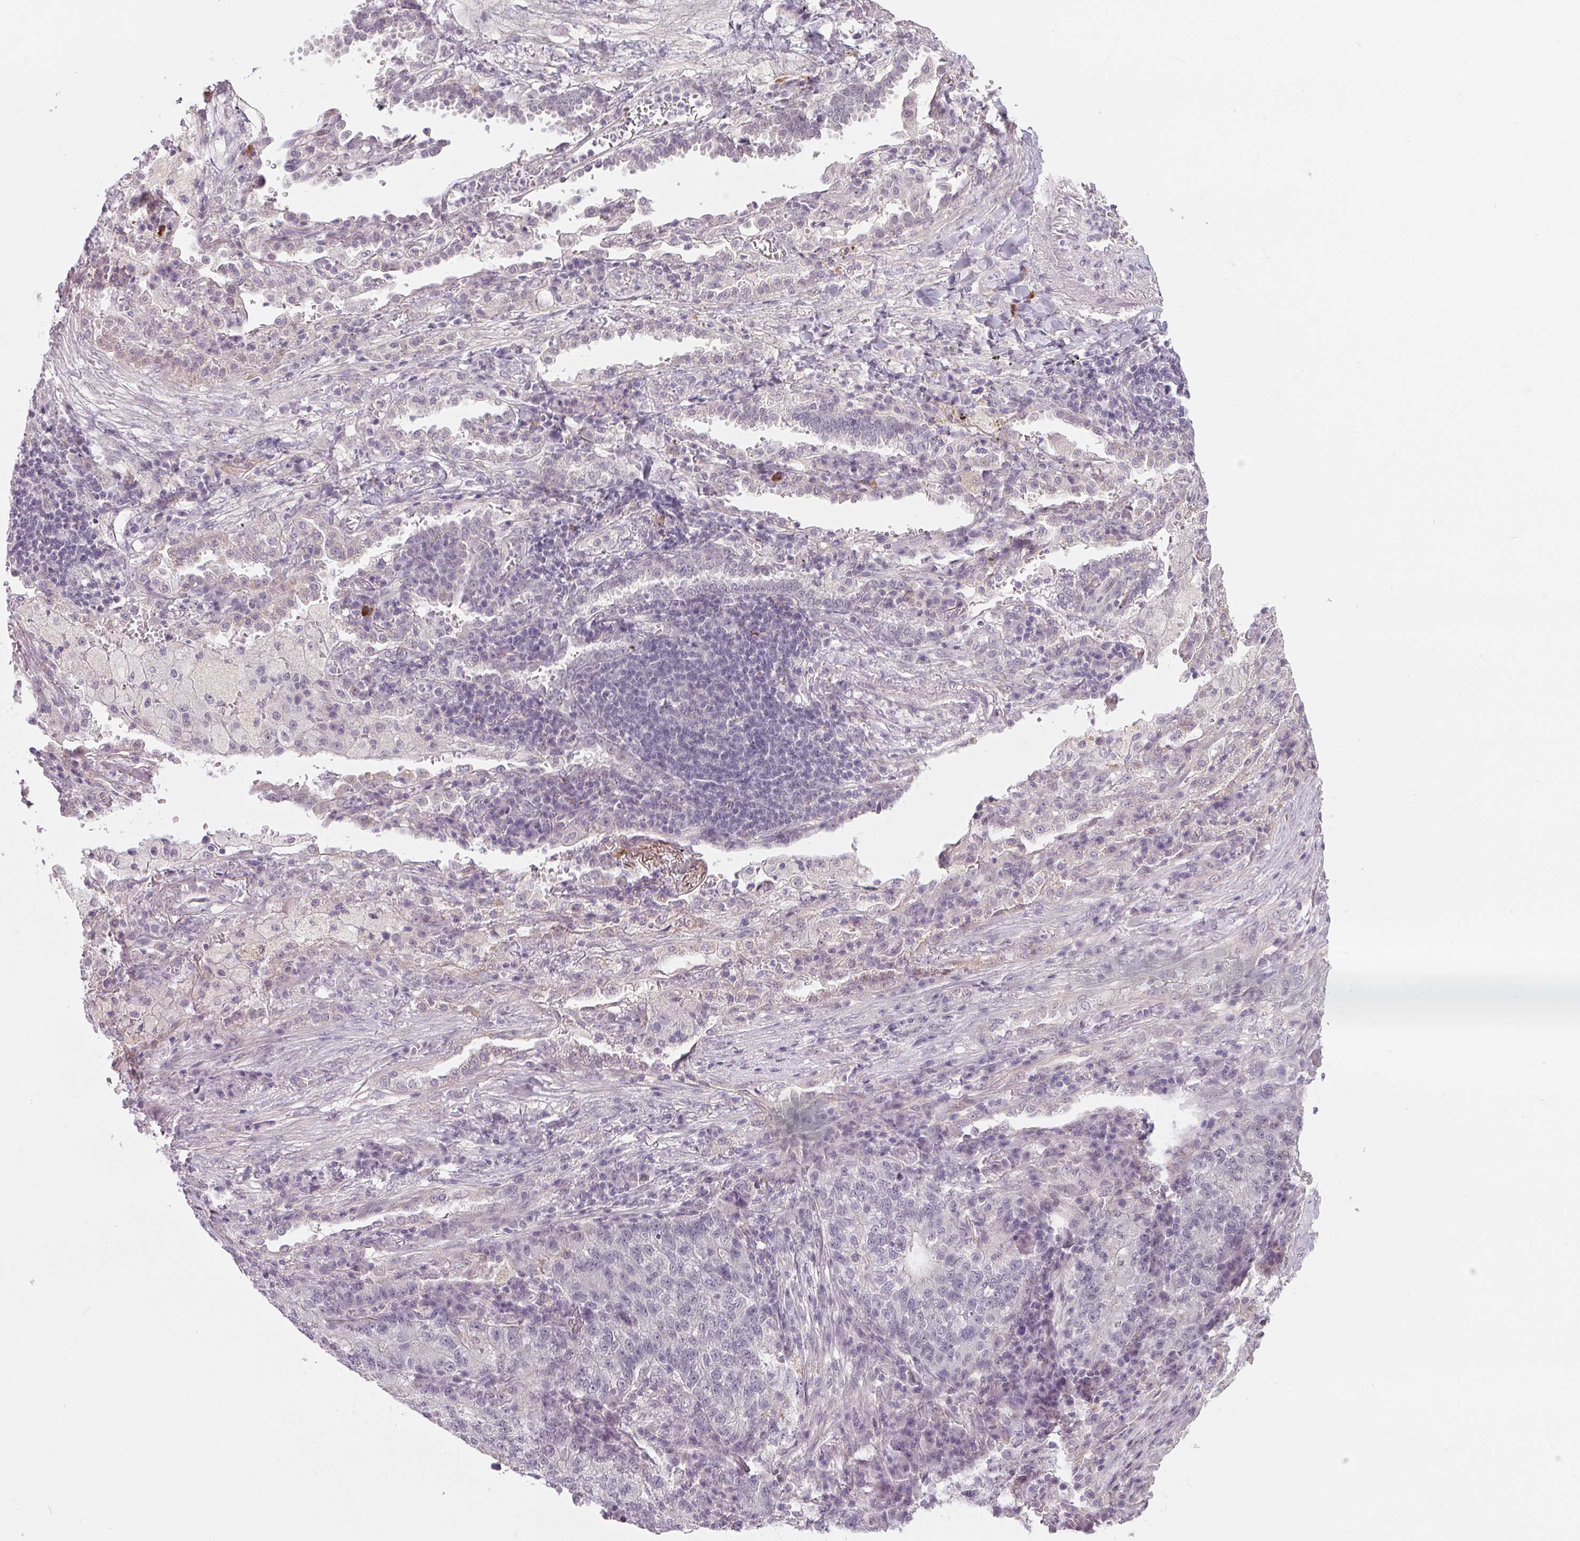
{"staining": {"intensity": "negative", "quantity": "none", "location": "none"}, "tissue": "lung cancer", "cell_type": "Tumor cells", "image_type": "cancer", "snomed": [{"axis": "morphology", "description": "Adenocarcinoma, NOS"}, {"axis": "topography", "description": "Lung"}], "caption": "This is an IHC image of human lung adenocarcinoma. There is no positivity in tumor cells.", "gene": "CFC1", "patient": {"sex": "male", "age": 57}}